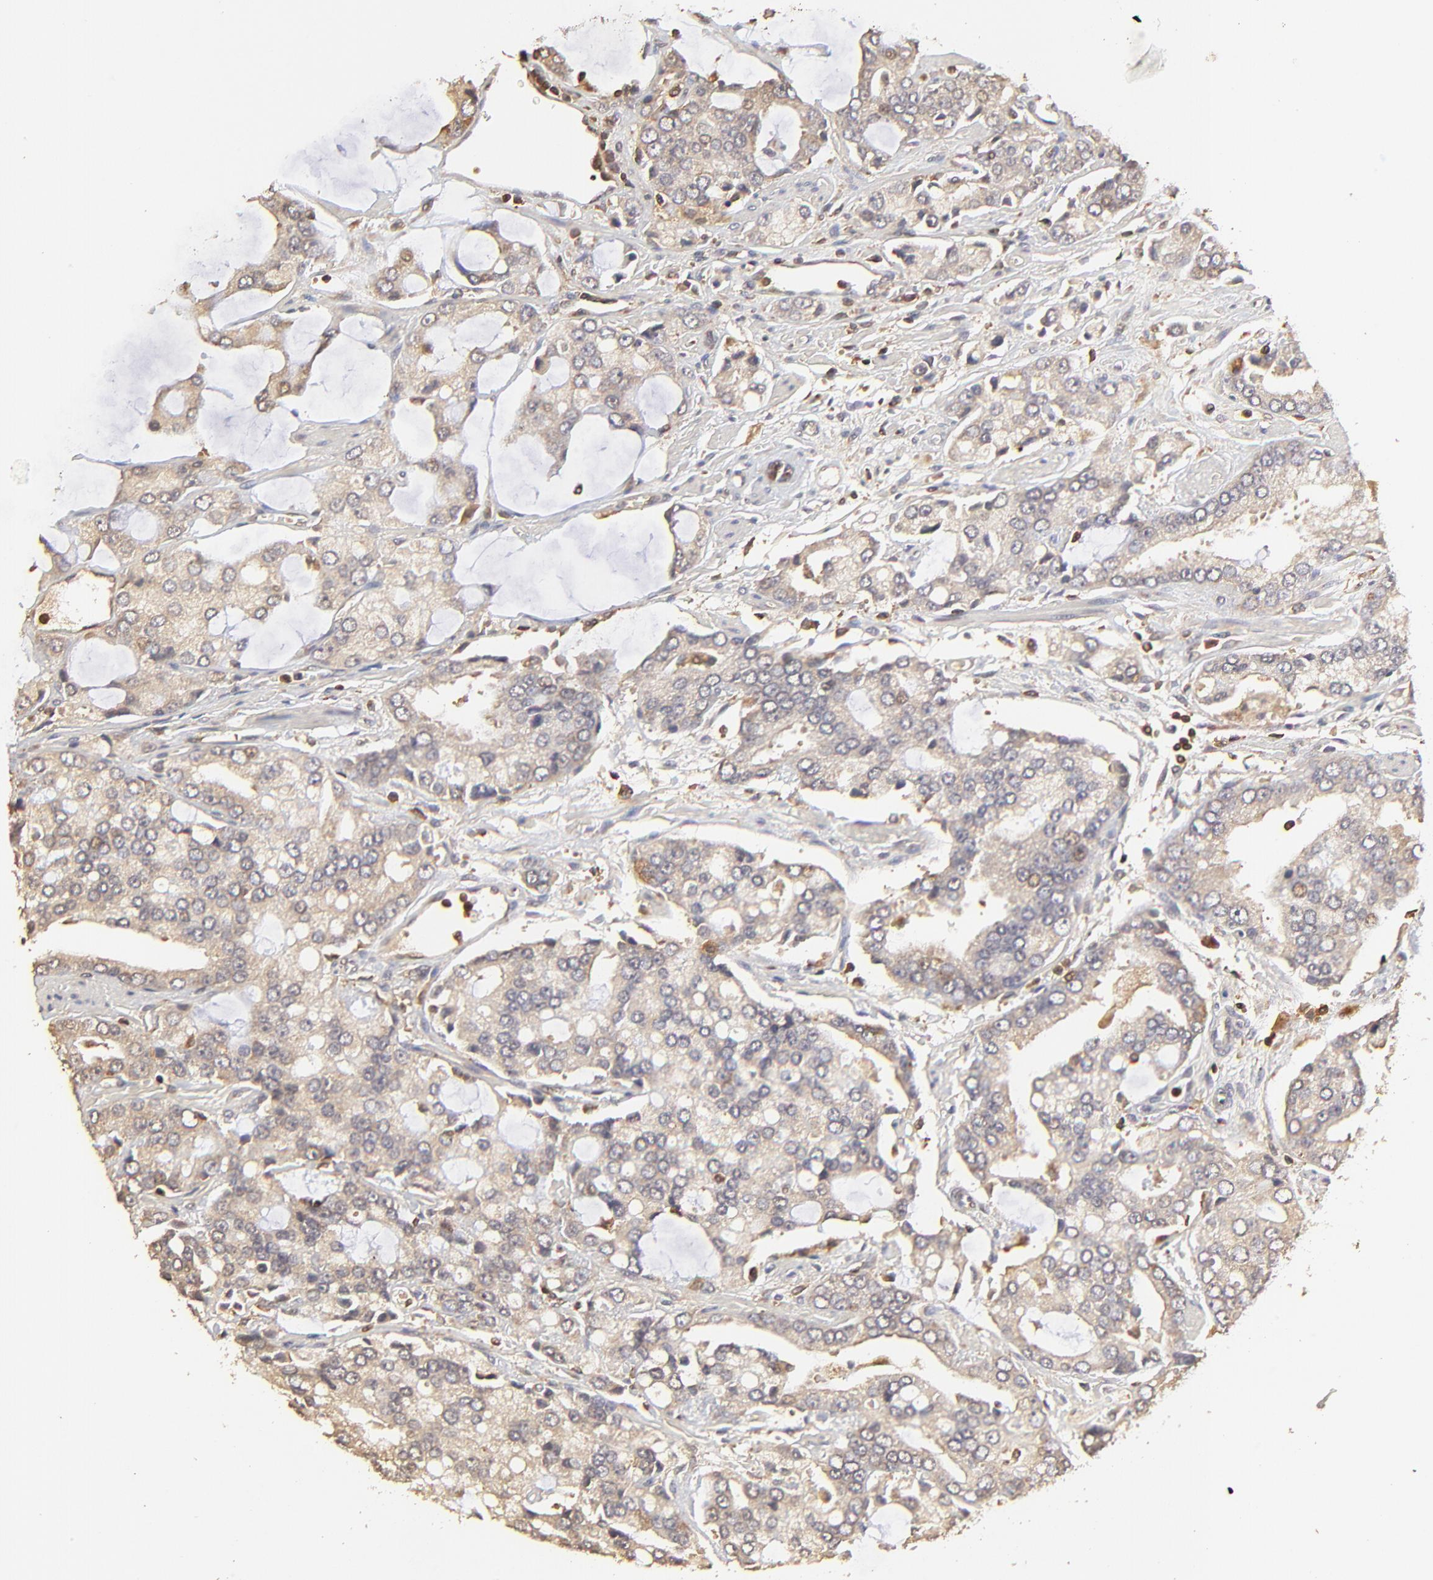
{"staining": {"intensity": "moderate", "quantity": ">75%", "location": "cytoplasmic/membranous"}, "tissue": "prostate cancer", "cell_type": "Tumor cells", "image_type": "cancer", "snomed": [{"axis": "morphology", "description": "Adenocarcinoma, High grade"}, {"axis": "topography", "description": "Prostate"}], "caption": "High-power microscopy captured an immunohistochemistry histopathology image of prostate cancer (high-grade adenocarcinoma), revealing moderate cytoplasmic/membranous staining in approximately >75% of tumor cells. The staining is performed using DAB (3,3'-diaminobenzidine) brown chromogen to label protein expression. The nuclei are counter-stained blue using hematoxylin.", "gene": "STON2", "patient": {"sex": "male", "age": 67}}